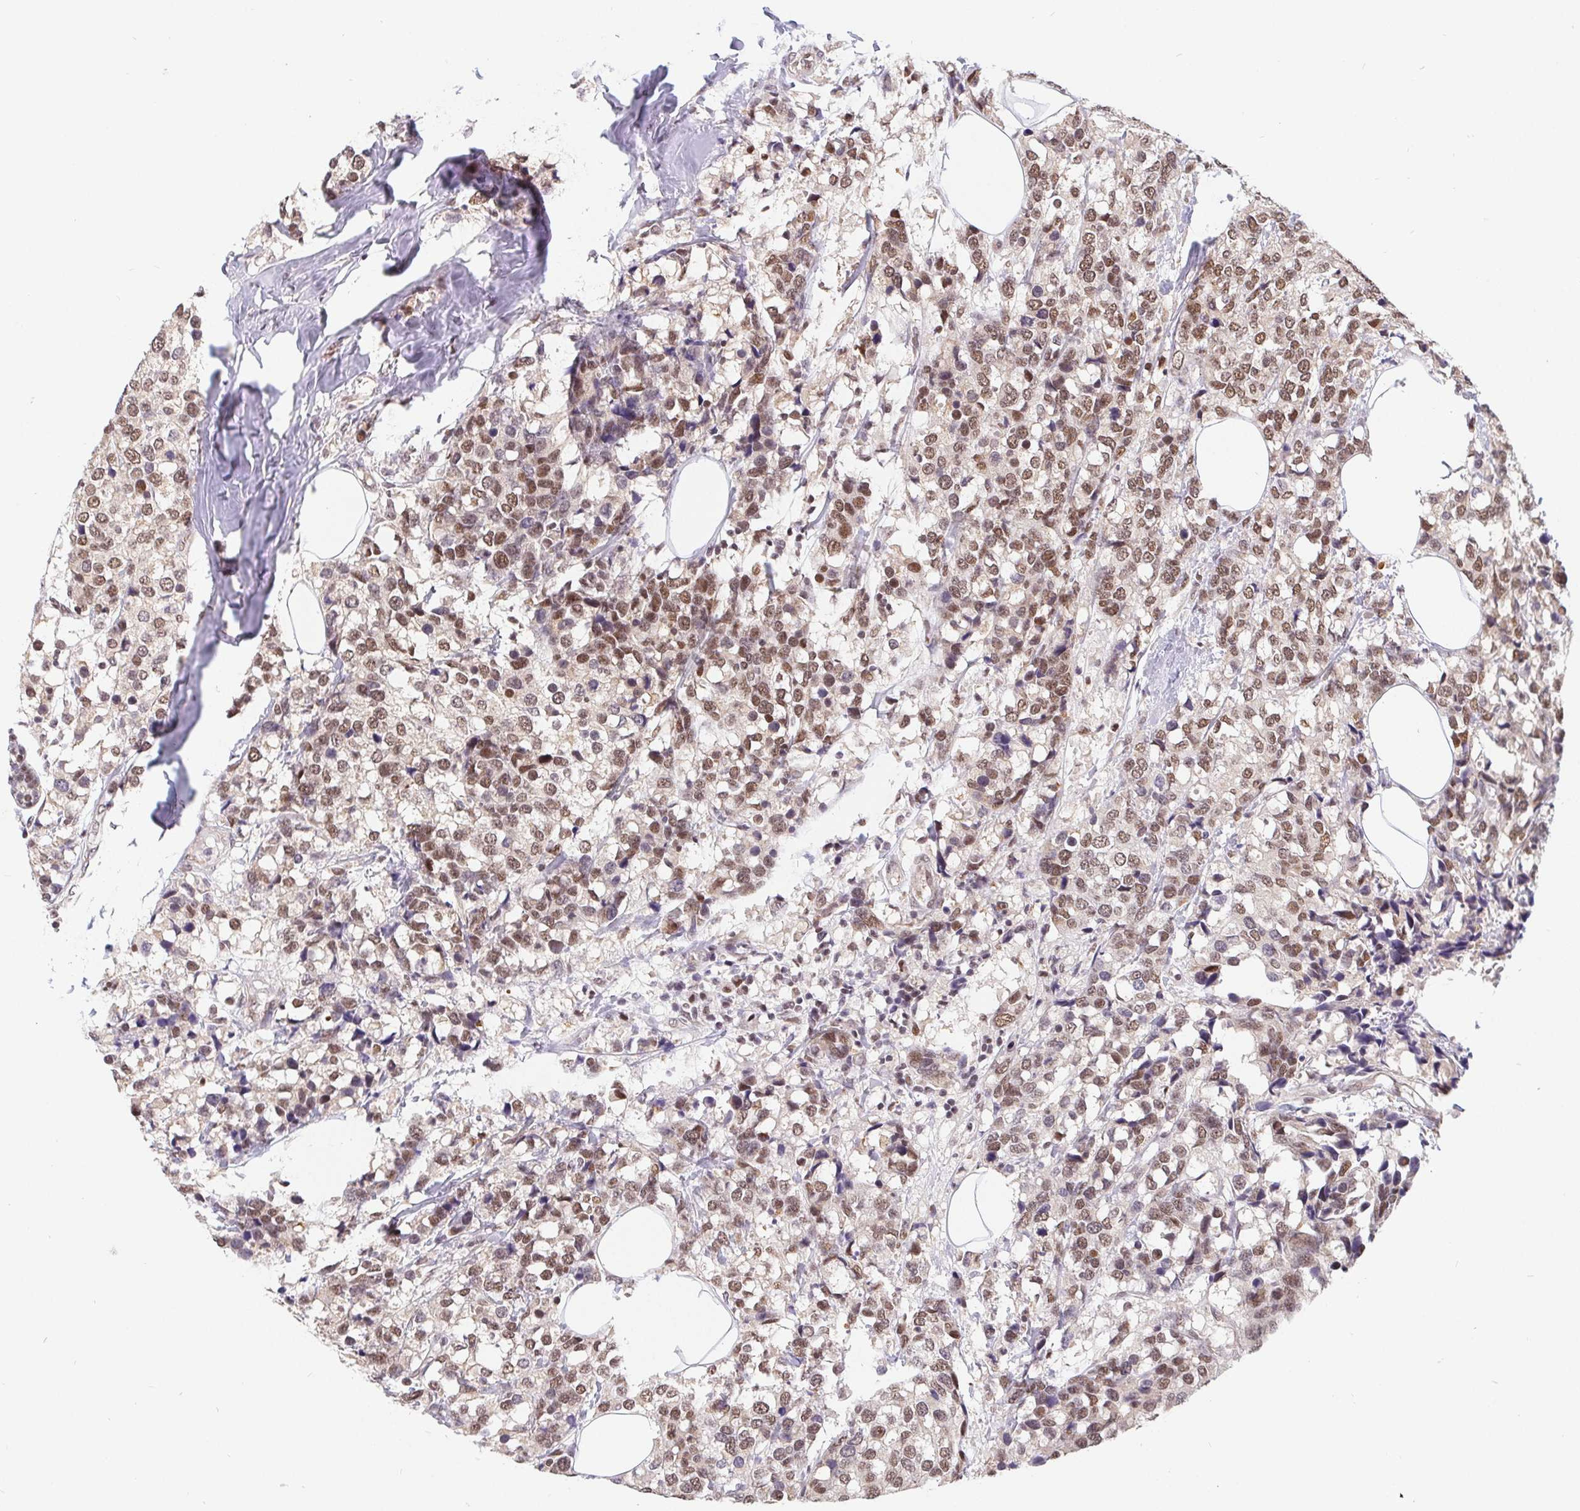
{"staining": {"intensity": "moderate", "quantity": ">75%", "location": "nuclear"}, "tissue": "breast cancer", "cell_type": "Tumor cells", "image_type": "cancer", "snomed": [{"axis": "morphology", "description": "Lobular carcinoma"}, {"axis": "topography", "description": "Breast"}], "caption": "Human breast cancer (lobular carcinoma) stained for a protein (brown) exhibits moderate nuclear positive positivity in approximately >75% of tumor cells.", "gene": "POU2F1", "patient": {"sex": "female", "age": 59}}